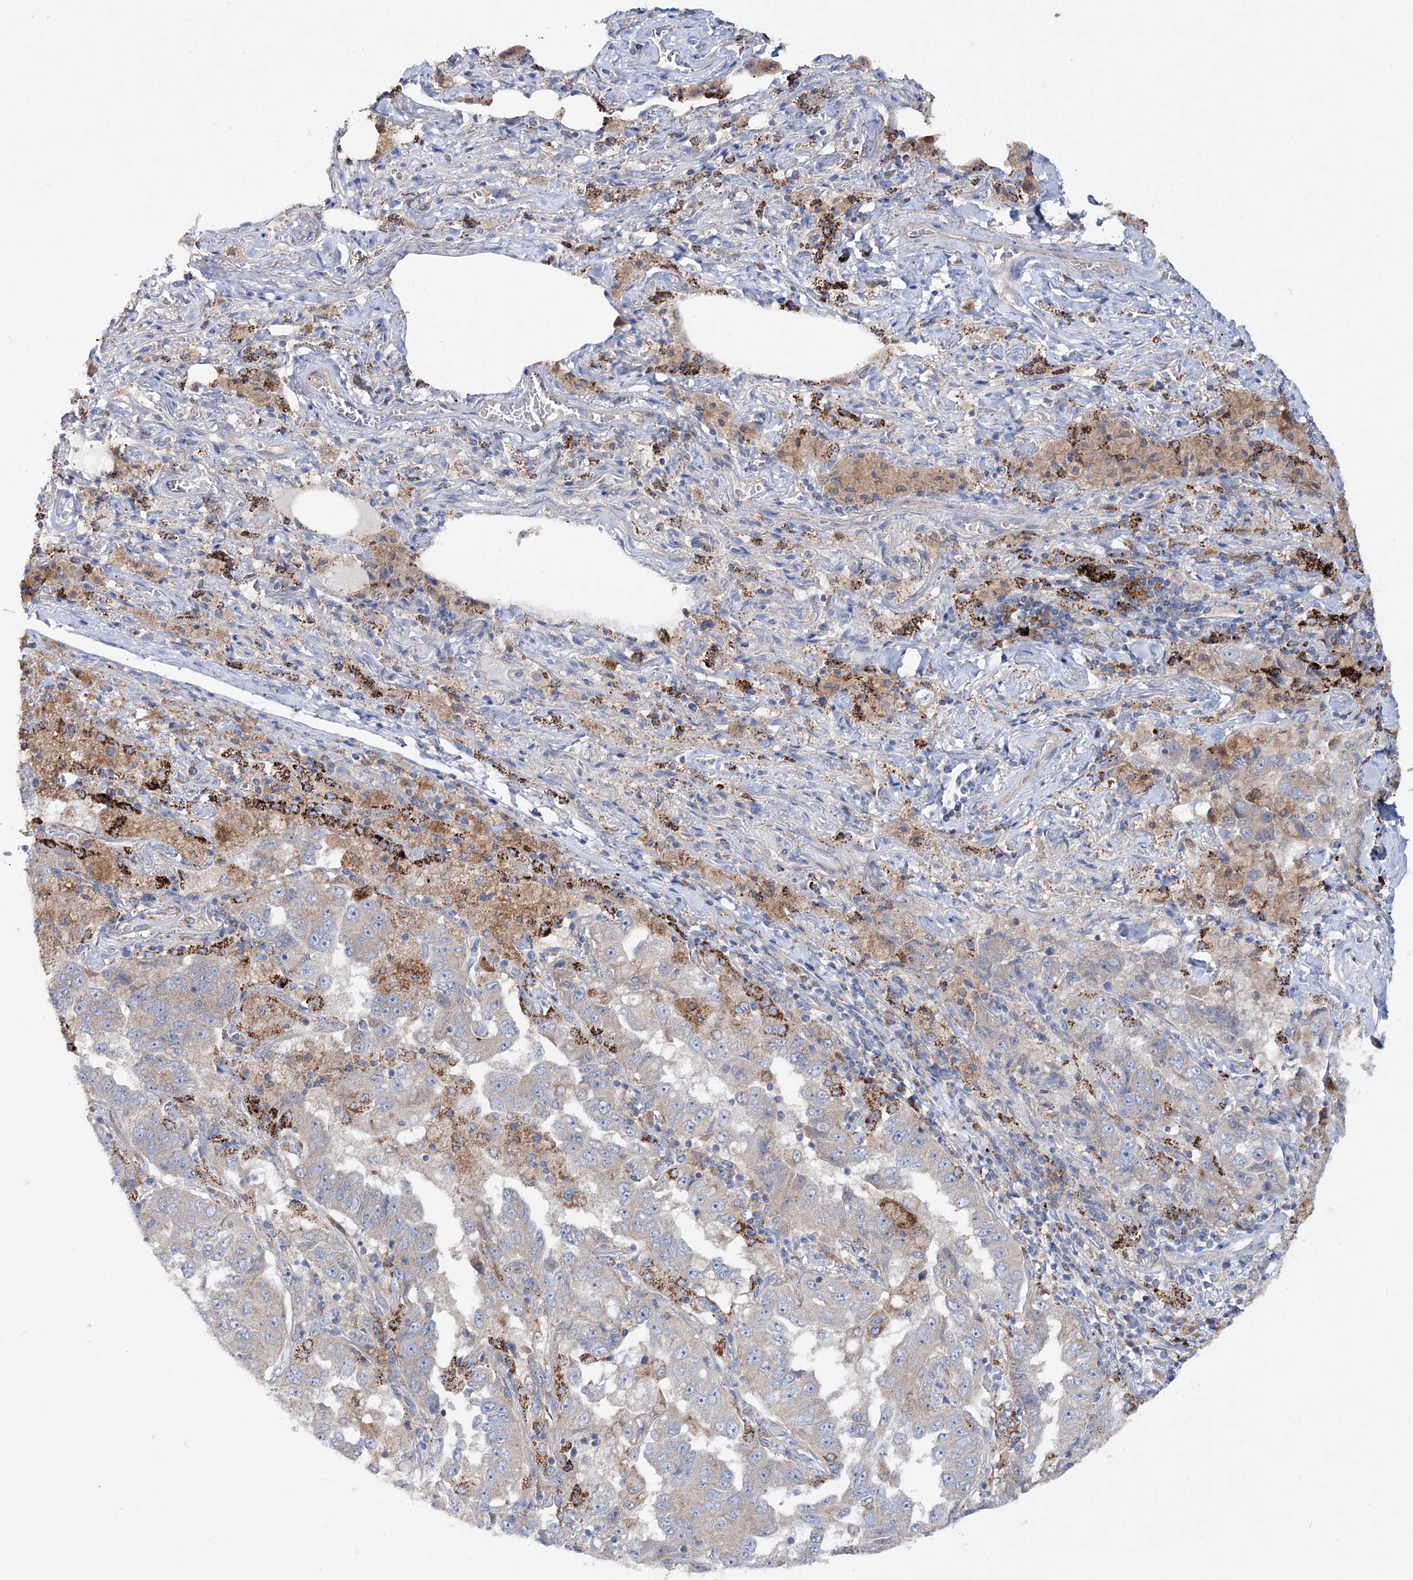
{"staining": {"intensity": "negative", "quantity": "none", "location": "none"}, "tissue": "lung cancer", "cell_type": "Tumor cells", "image_type": "cancer", "snomed": [{"axis": "morphology", "description": "Adenocarcinoma, NOS"}, {"axis": "topography", "description": "Lung"}], "caption": "Immunohistochemical staining of adenocarcinoma (lung) displays no significant staining in tumor cells.", "gene": "NGLY1", "patient": {"sex": "female", "age": 51}}